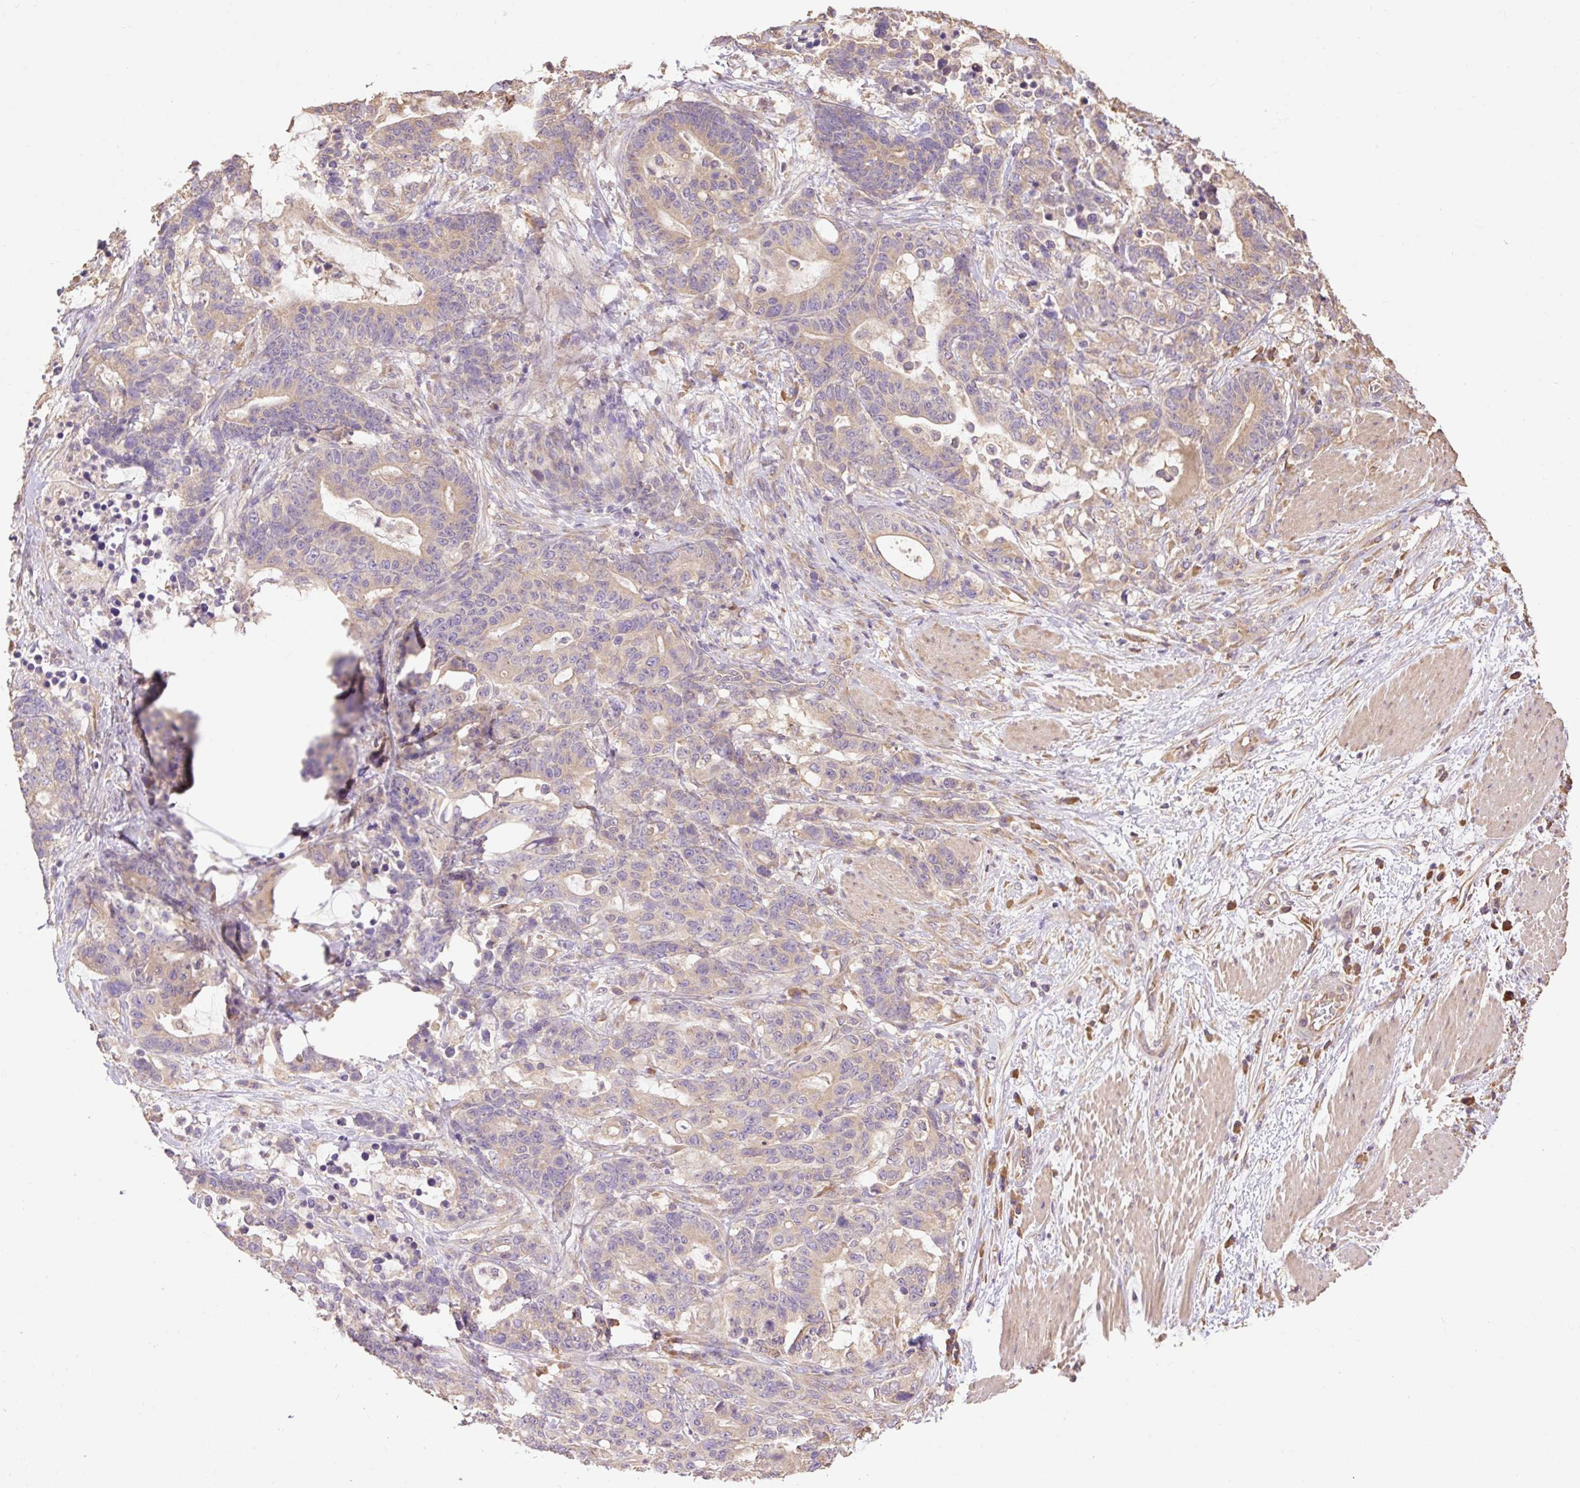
{"staining": {"intensity": "weak", "quantity": "25%-75%", "location": "cytoplasmic/membranous"}, "tissue": "stomach cancer", "cell_type": "Tumor cells", "image_type": "cancer", "snomed": [{"axis": "morphology", "description": "Normal tissue, NOS"}, {"axis": "morphology", "description": "Adenocarcinoma, NOS"}, {"axis": "topography", "description": "Stomach"}], "caption": "This photomicrograph displays immunohistochemistry (IHC) staining of stomach adenocarcinoma, with low weak cytoplasmic/membranous positivity in about 25%-75% of tumor cells.", "gene": "DESI1", "patient": {"sex": "female", "age": 64}}